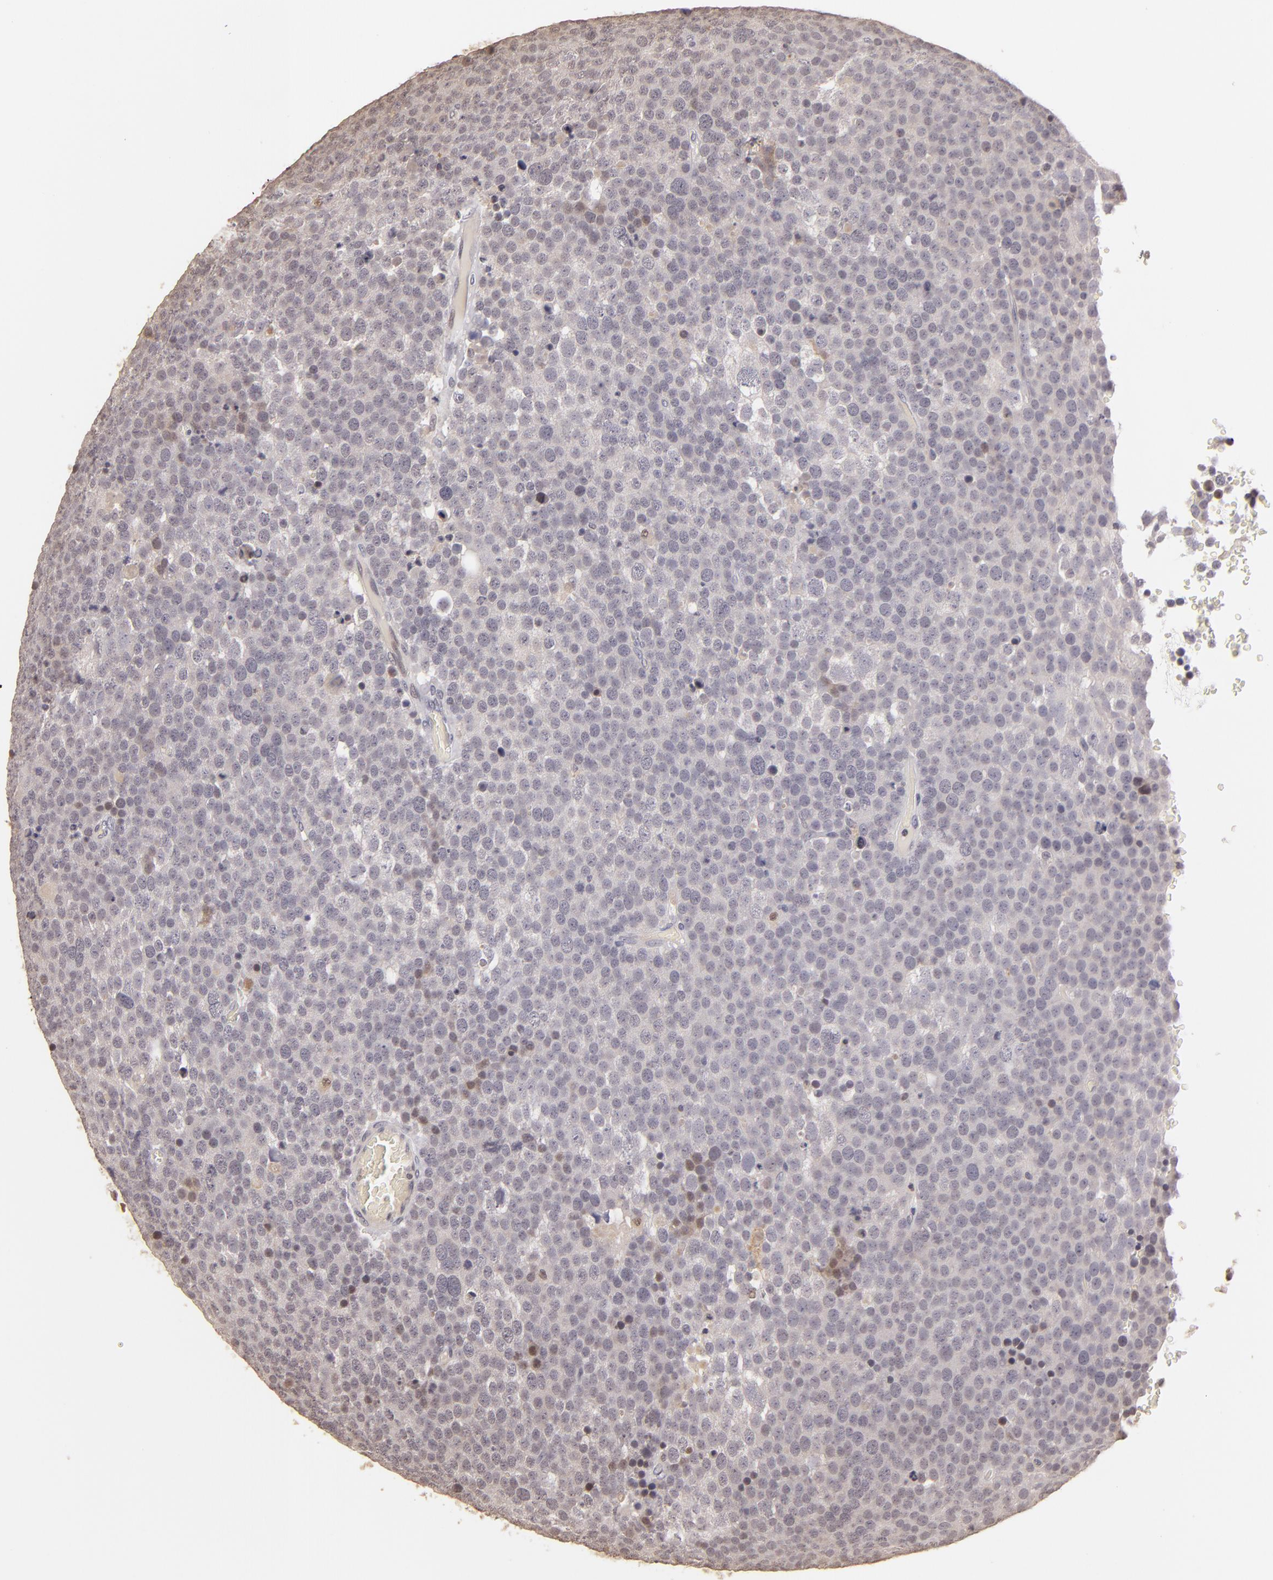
{"staining": {"intensity": "weak", "quantity": "<25%", "location": "nuclear"}, "tissue": "testis cancer", "cell_type": "Tumor cells", "image_type": "cancer", "snomed": [{"axis": "morphology", "description": "Seminoma, NOS"}, {"axis": "topography", "description": "Testis"}], "caption": "An immunohistochemistry photomicrograph of testis cancer (seminoma) is shown. There is no staining in tumor cells of testis cancer (seminoma). (DAB immunohistochemistry with hematoxylin counter stain).", "gene": "RARB", "patient": {"sex": "male", "age": 71}}